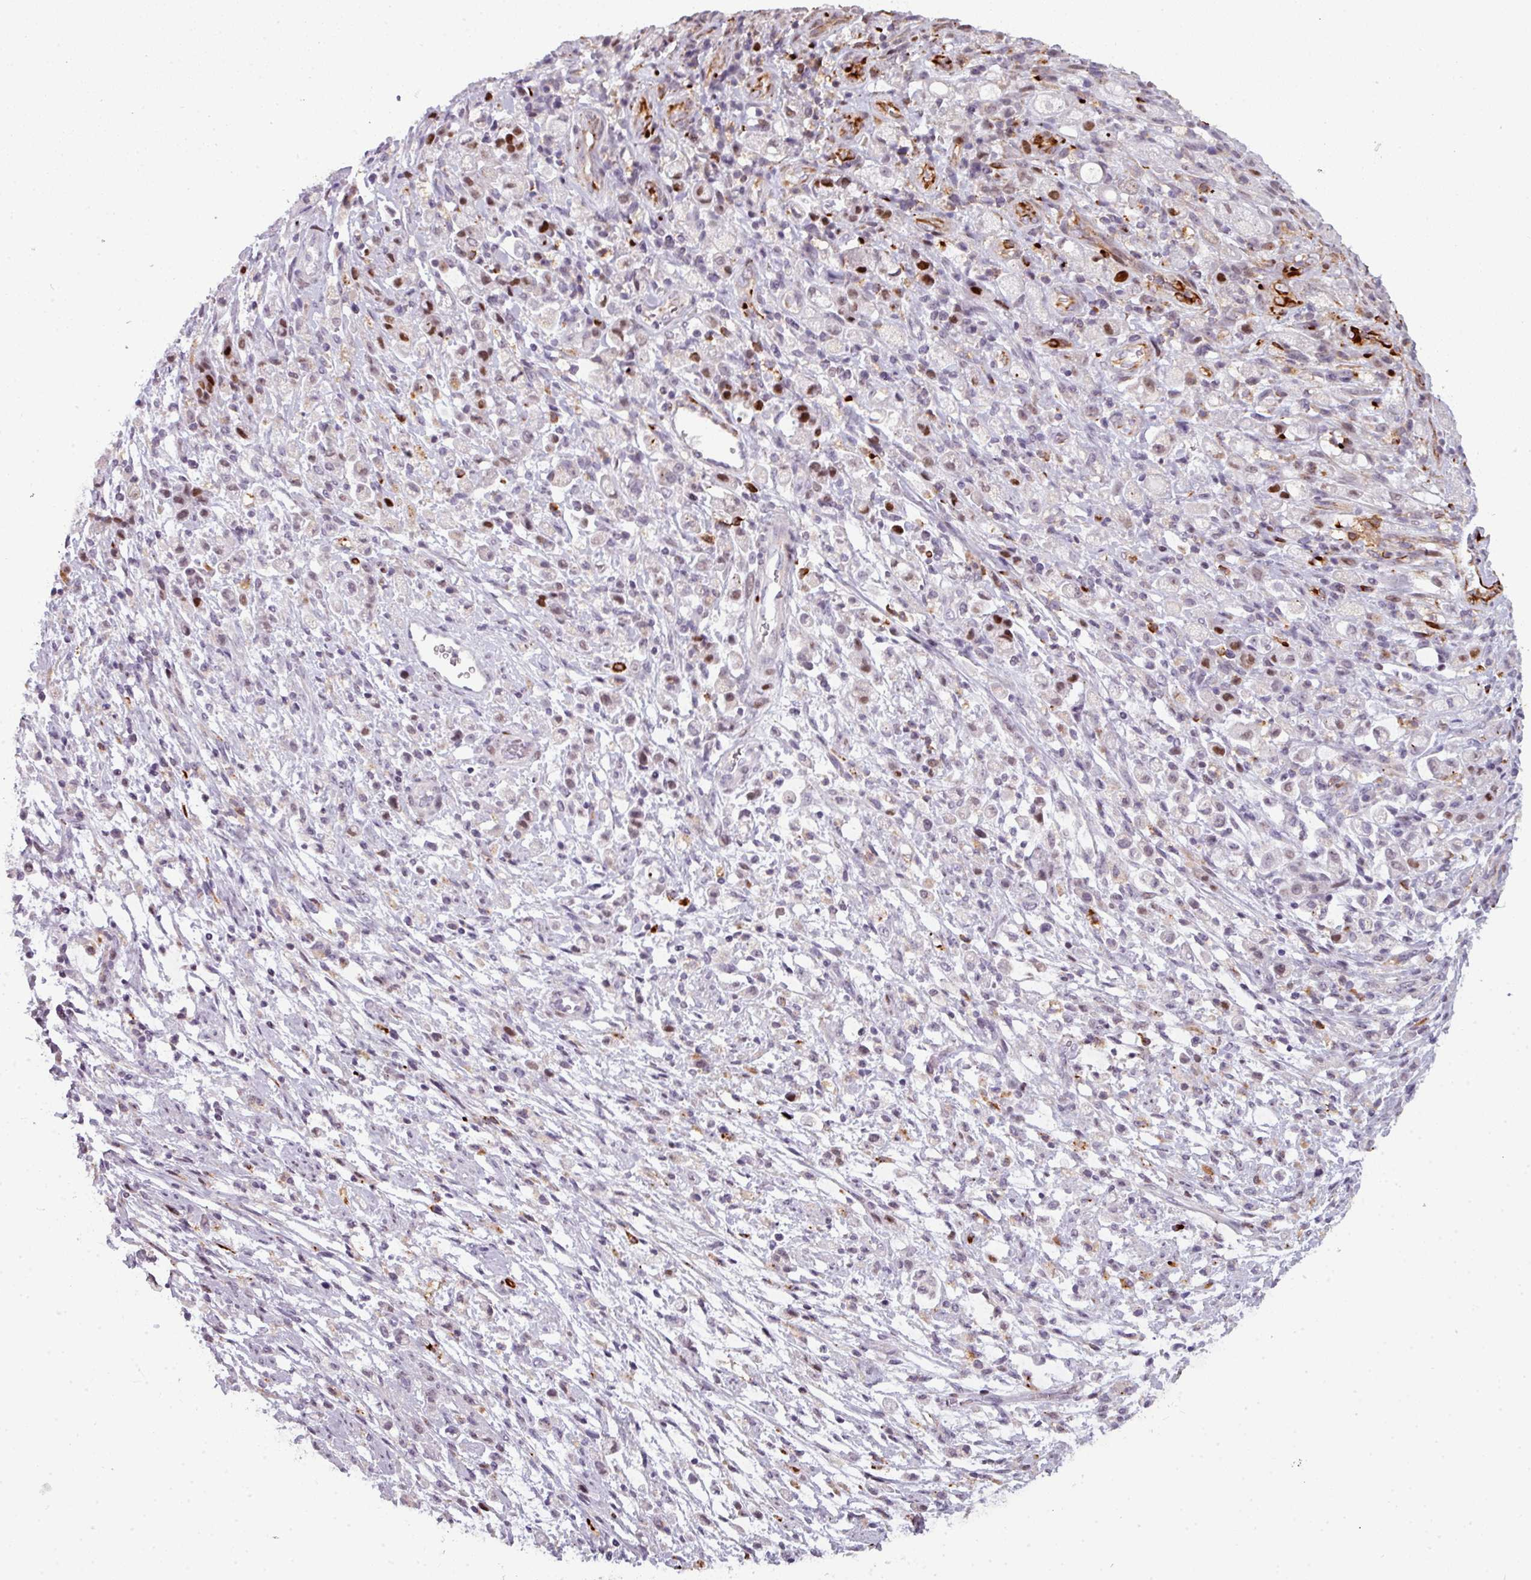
{"staining": {"intensity": "strong", "quantity": "<25%", "location": "nuclear"}, "tissue": "stomach cancer", "cell_type": "Tumor cells", "image_type": "cancer", "snomed": [{"axis": "morphology", "description": "Adenocarcinoma, NOS"}, {"axis": "topography", "description": "Stomach"}], "caption": "Protein expression analysis of human stomach cancer (adenocarcinoma) reveals strong nuclear staining in about <25% of tumor cells. (Stains: DAB (3,3'-diaminobenzidine) in brown, nuclei in blue, Microscopy: brightfield microscopy at high magnification).", "gene": "TMEFF1", "patient": {"sex": "female", "age": 60}}